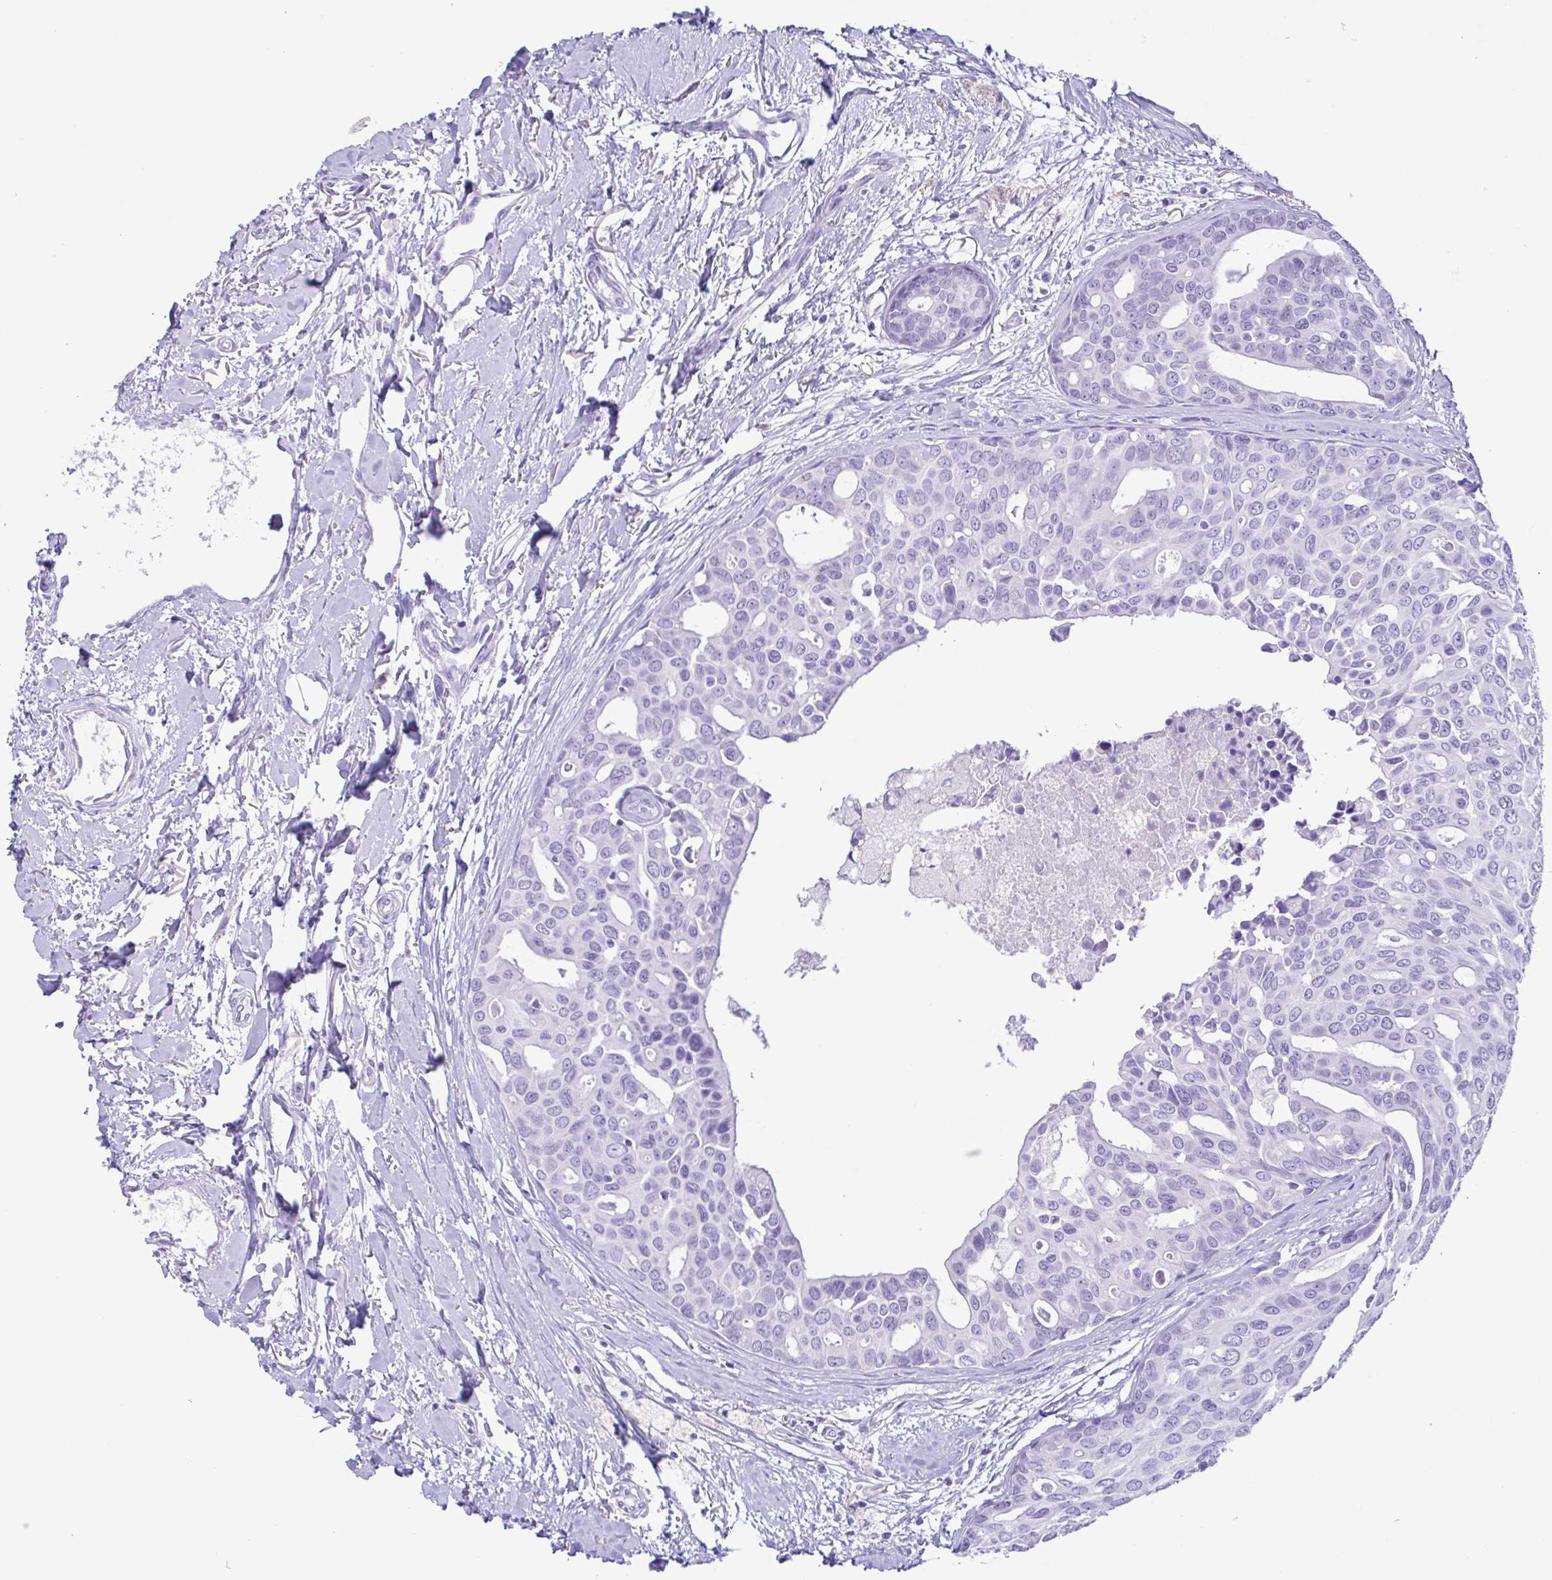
{"staining": {"intensity": "negative", "quantity": "none", "location": "none"}, "tissue": "breast cancer", "cell_type": "Tumor cells", "image_type": "cancer", "snomed": [{"axis": "morphology", "description": "Duct carcinoma"}, {"axis": "topography", "description": "Breast"}], "caption": "High magnification brightfield microscopy of infiltrating ductal carcinoma (breast) stained with DAB (3,3'-diaminobenzidine) (brown) and counterstained with hematoxylin (blue): tumor cells show no significant staining.", "gene": "OVGP1", "patient": {"sex": "female", "age": 54}}